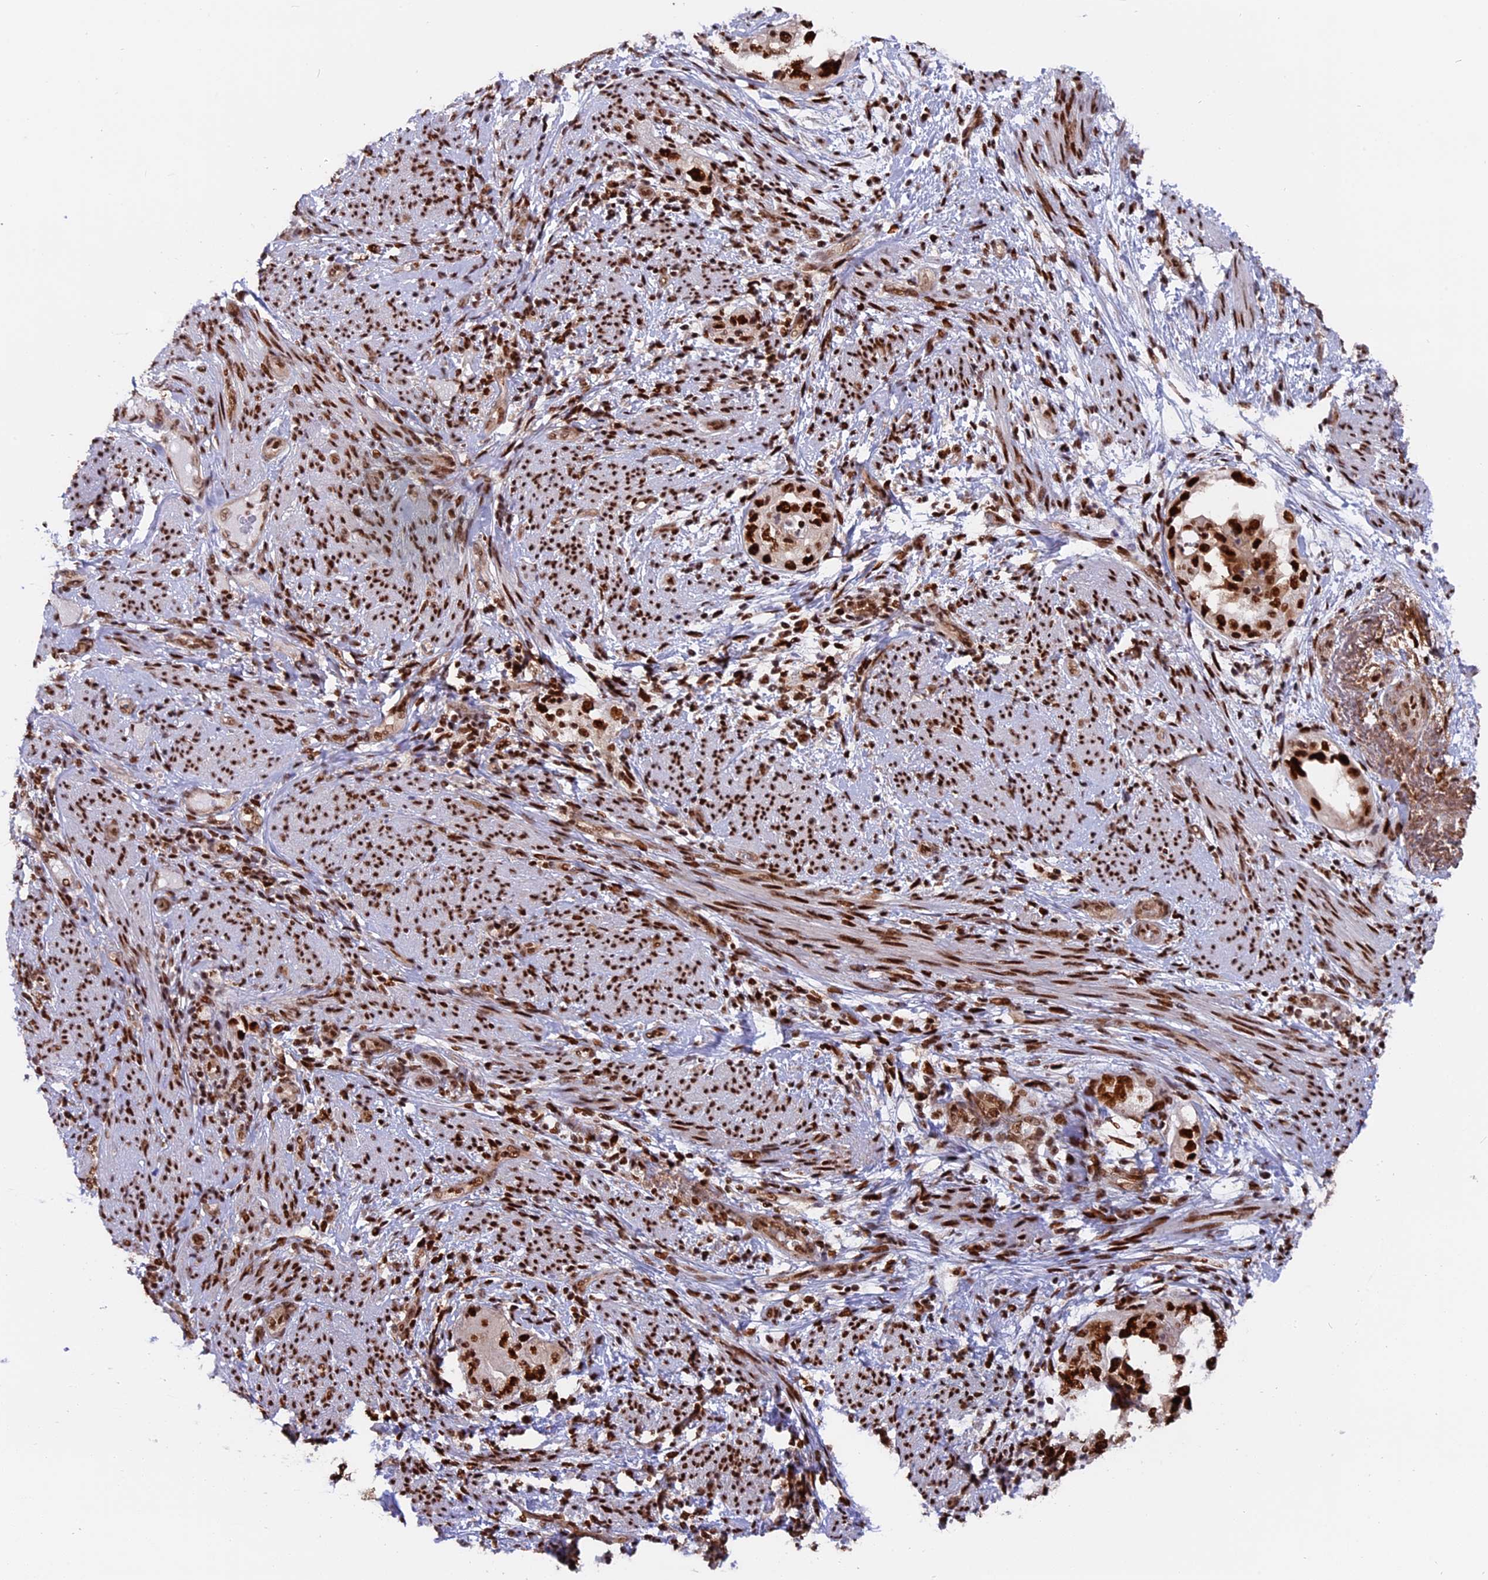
{"staining": {"intensity": "strong", "quantity": ">75%", "location": "nuclear"}, "tissue": "endometrial cancer", "cell_type": "Tumor cells", "image_type": "cancer", "snomed": [{"axis": "morphology", "description": "Adenocarcinoma, NOS"}, {"axis": "topography", "description": "Endometrium"}], "caption": "About >75% of tumor cells in human adenocarcinoma (endometrial) reveal strong nuclear protein positivity as visualized by brown immunohistochemical staining.", "gene": "RAMAC", "patient": {"sex": "female", "age": 85}}